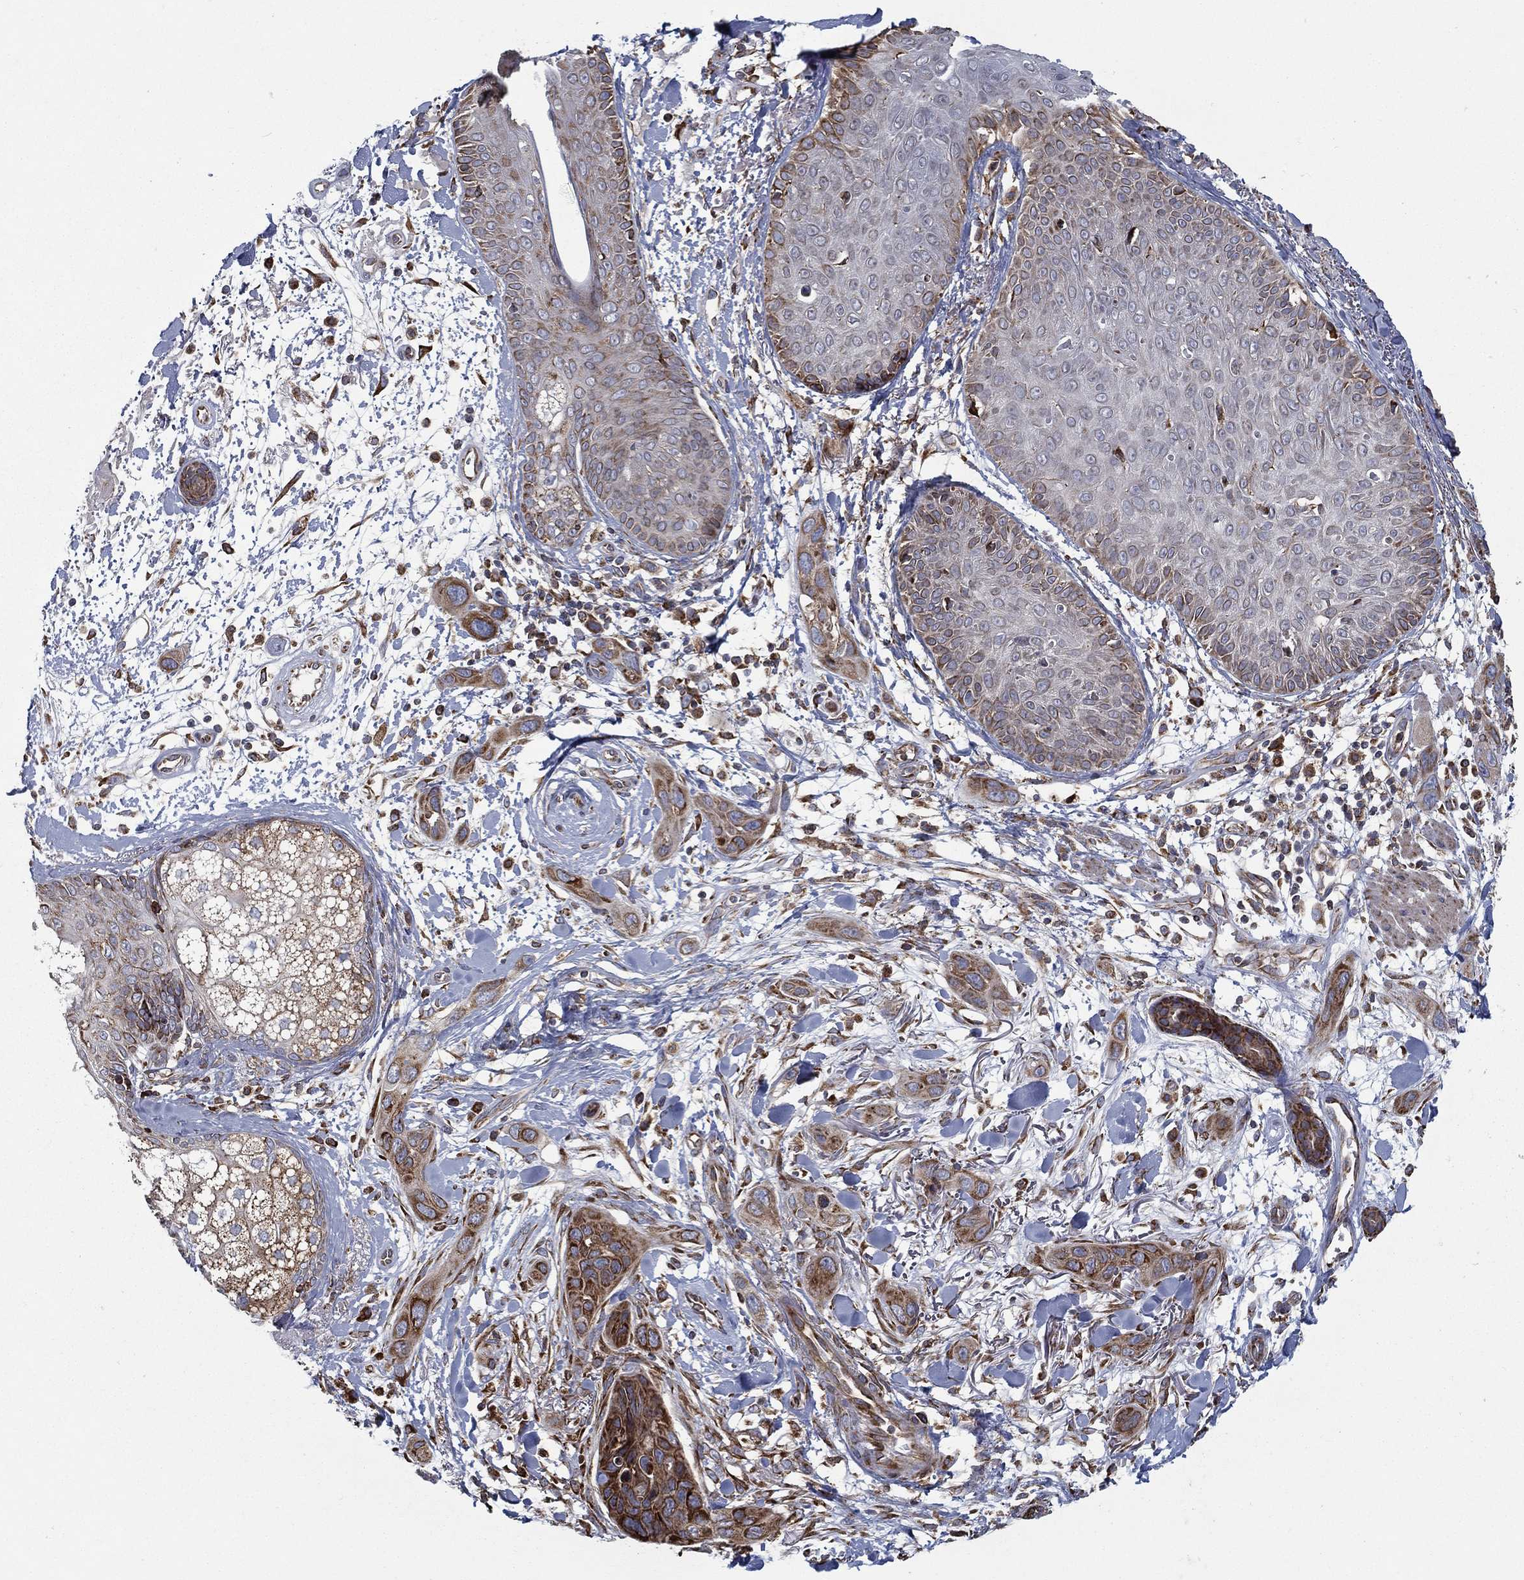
{"staining": {"intensity": "moderate", "quantity": "25%-75%", "location": "cytoplasmic/membranous"}, "tissue": "skin cancer", "cell_type": "Tumor cells", "image_type": "cancer", "snomed": [{"axis": "morphology", "description": "Squamous cell carcinoma, NOS"}, {"axis": "topography", "description": "Skin"}], "caption": "The immunohistochemical stain shows moderate cytoplasmic/membranous expression in tumor cells of skin cancer (squamous cell carcinoma) tissue.", "gene": "MT-CYB", "patient": {"sex": "male", "age": 78}}